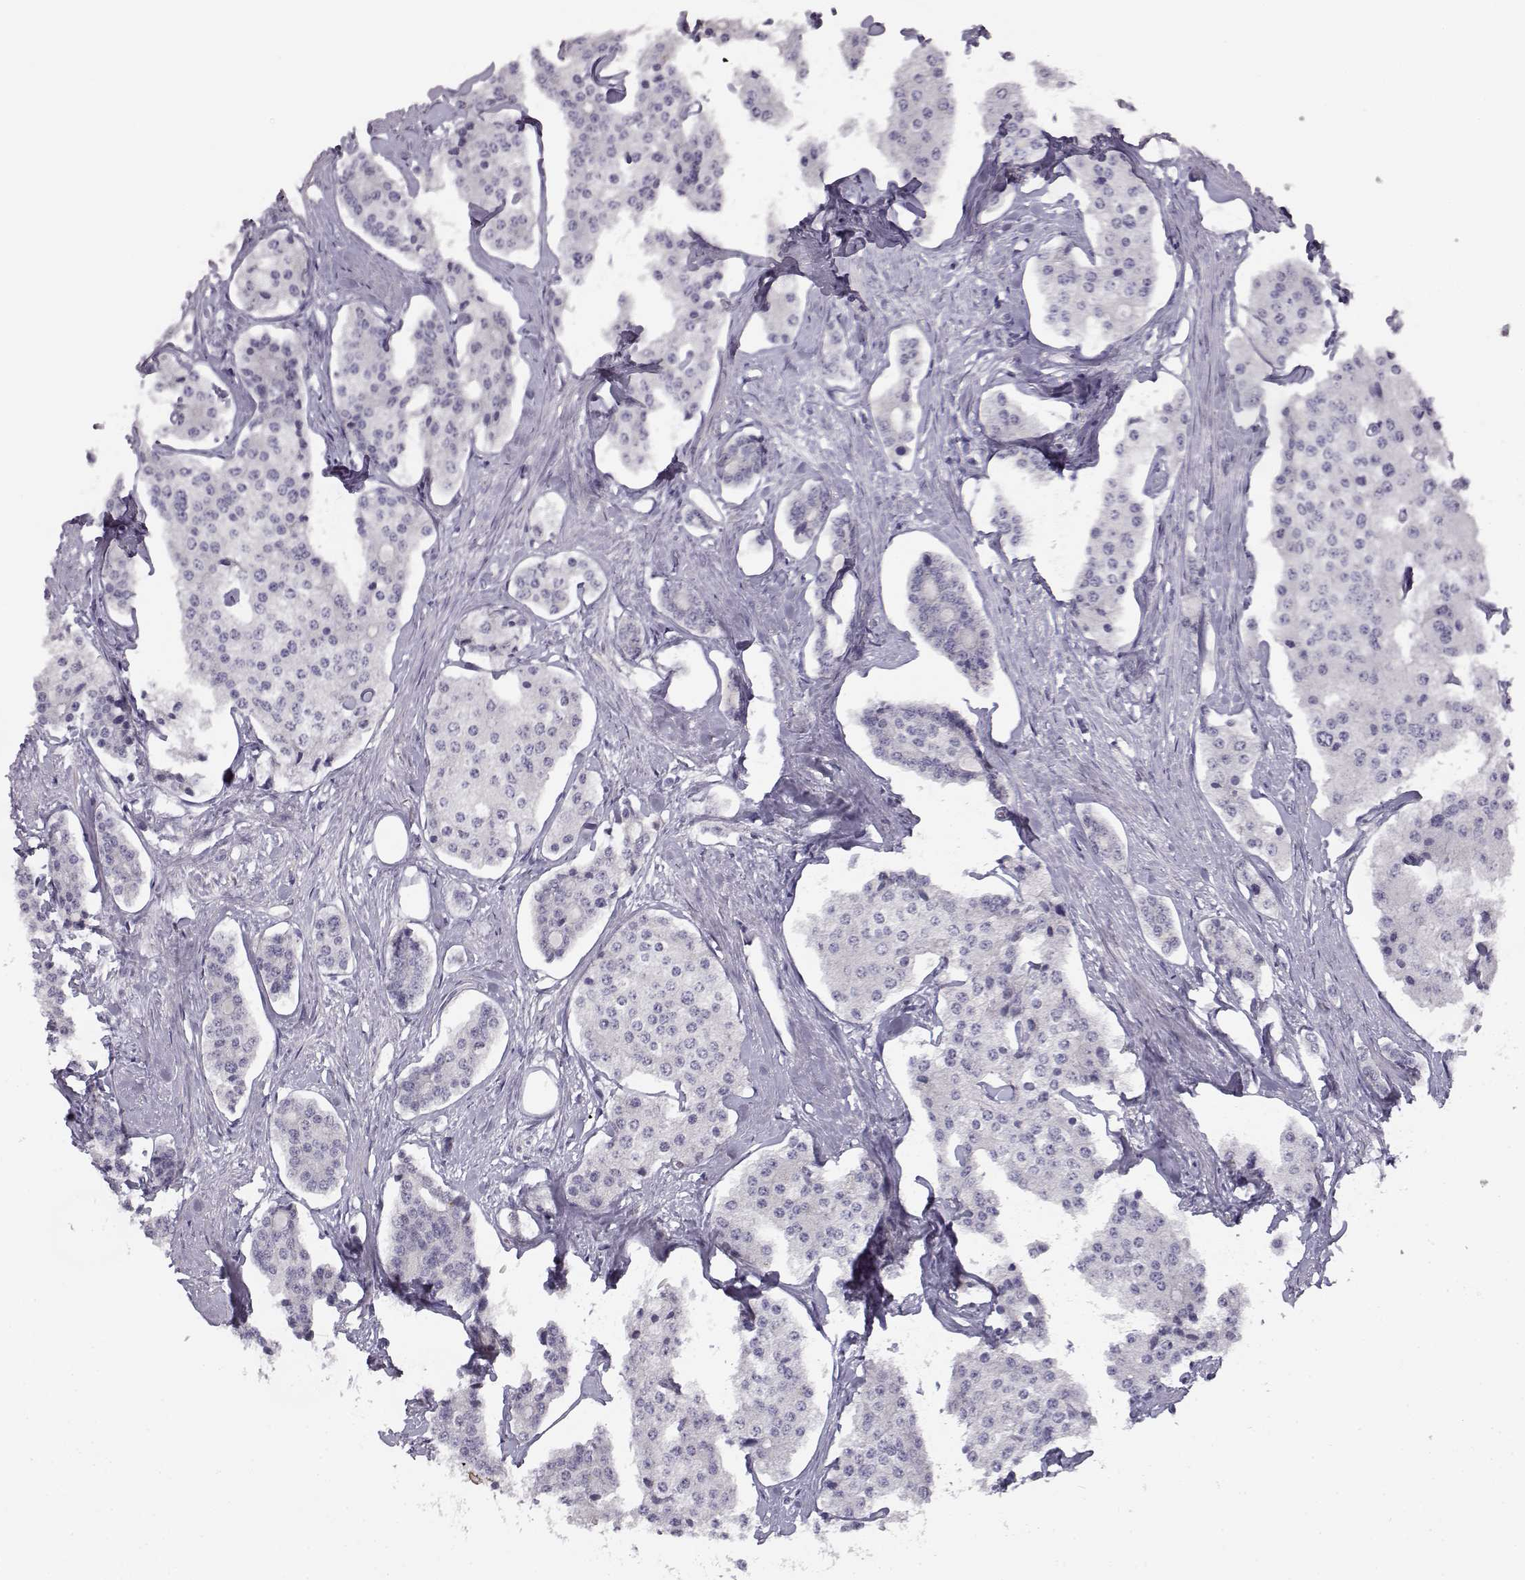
{"staining": {"intensity": "negative", "quantity": "none", "location": "none"}, "tissue": "carcinoid", "cell_type": "Tumor cells", "image_type": "cancer", "snomed": [{"axis": "morphology", "description": "Carcinoid, malignant, NOS"}, {"axis": "topography", "description": "Small intestine"}], "caption": "A micrograph of human carcinoid is negative for staining in tumor cells. (DAB IHC visualized using brightfield microscopy, high magnification).", "gene": "MYCBPAP", "patient": {"sex": "female", "age": 65}}